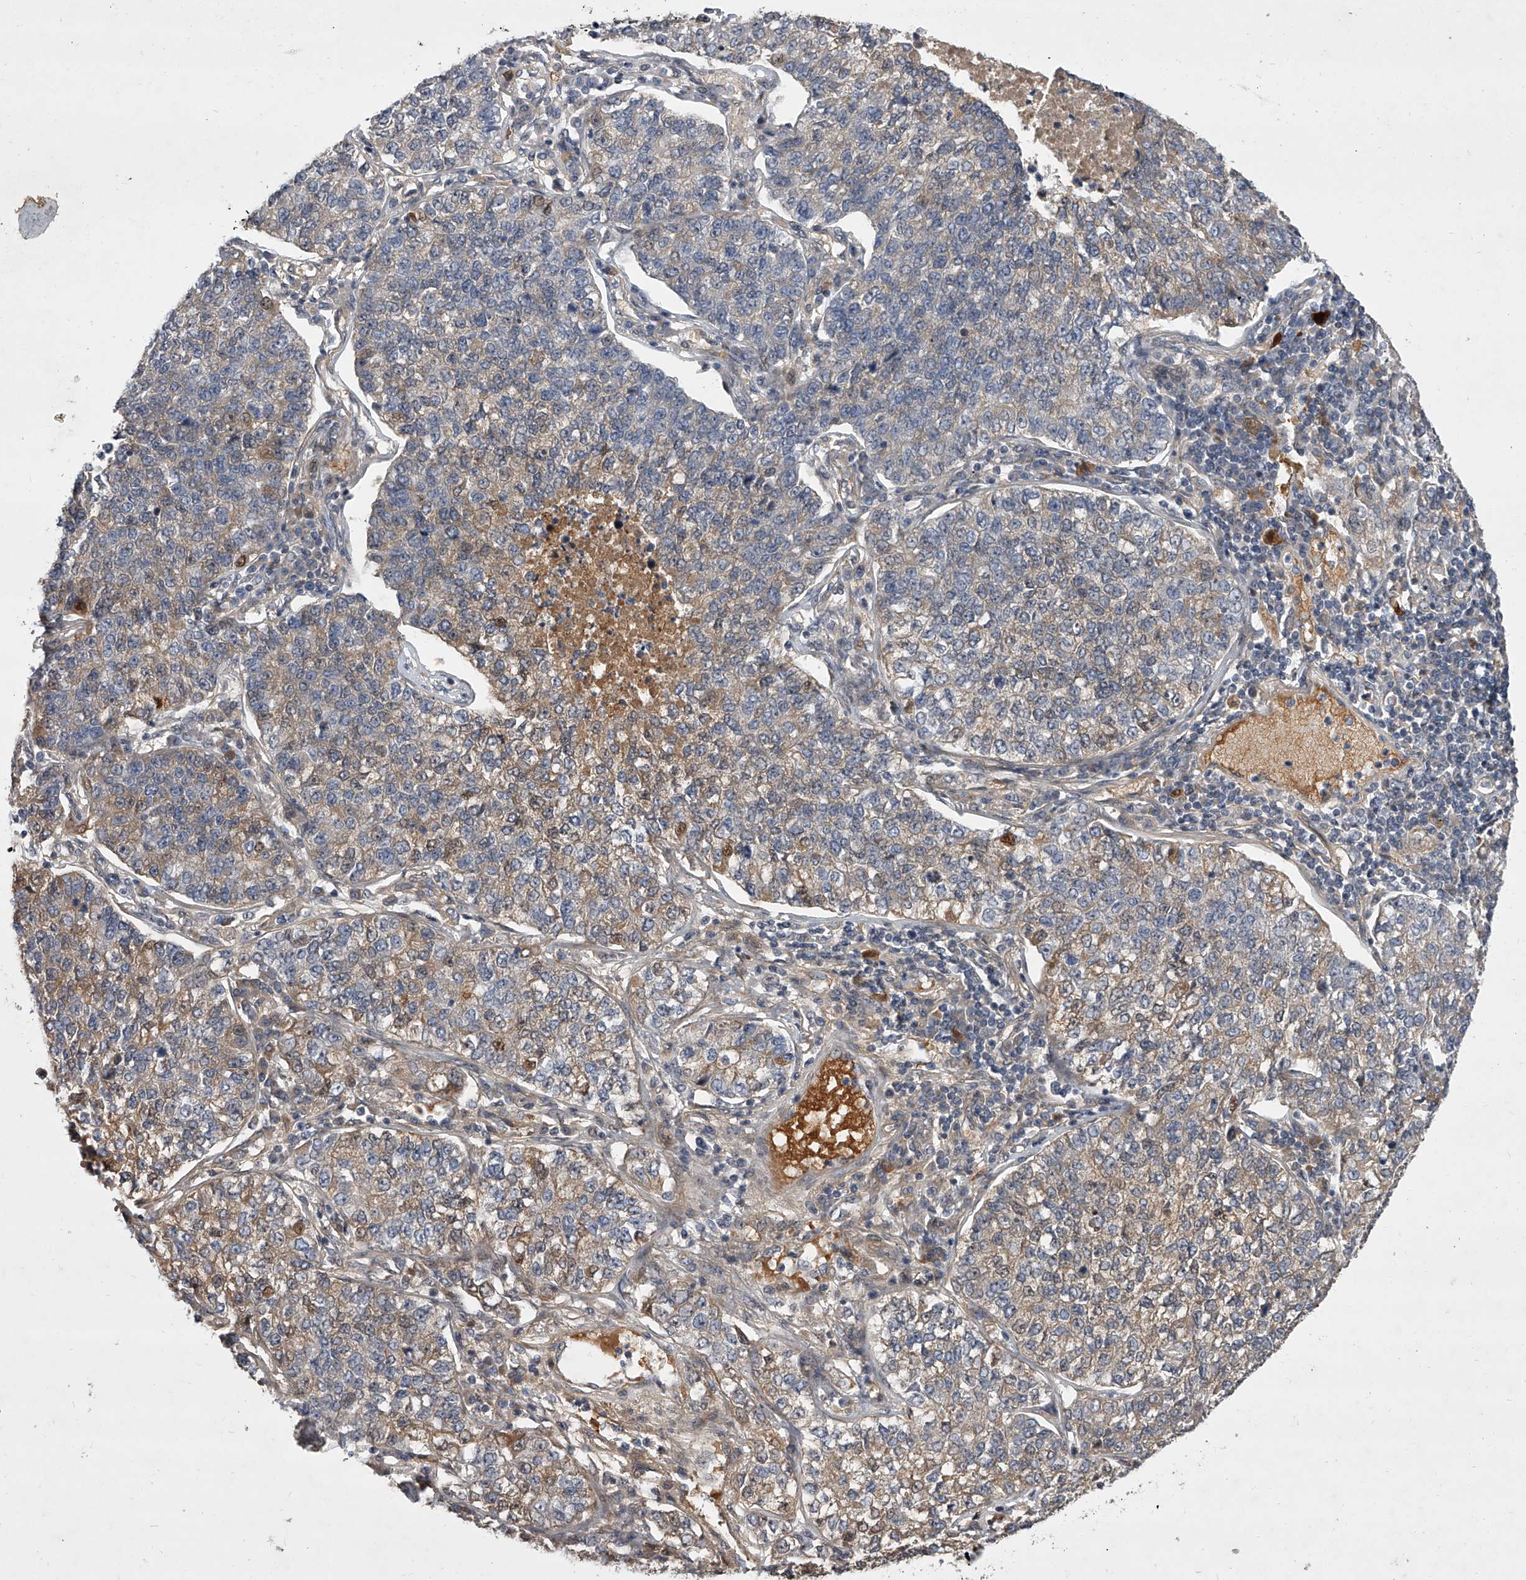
{"staining": {"intensity": "weak", "quantity": "25%-75%", "location": "cytoplasmic/membranous,nuclear"}, "tissue": "lung cancer", "cell_type": "Tumor cells", "image_type": "cancer", "snomed": [{"axis": "morphology", "description": "Adenocarcinoma, NOS"}, {"axis": "topography", "description": "Lung"}], "caption": "About 25%-75% of tumor cells in human adenocarcinoma (lung) exhibit weak cytoplasmic/membranous and nuclear protein expression as visualized by brown immunohistochemical staining.", "gene": "HEATR6", "patient": {"sex": "male", "age": 49}}